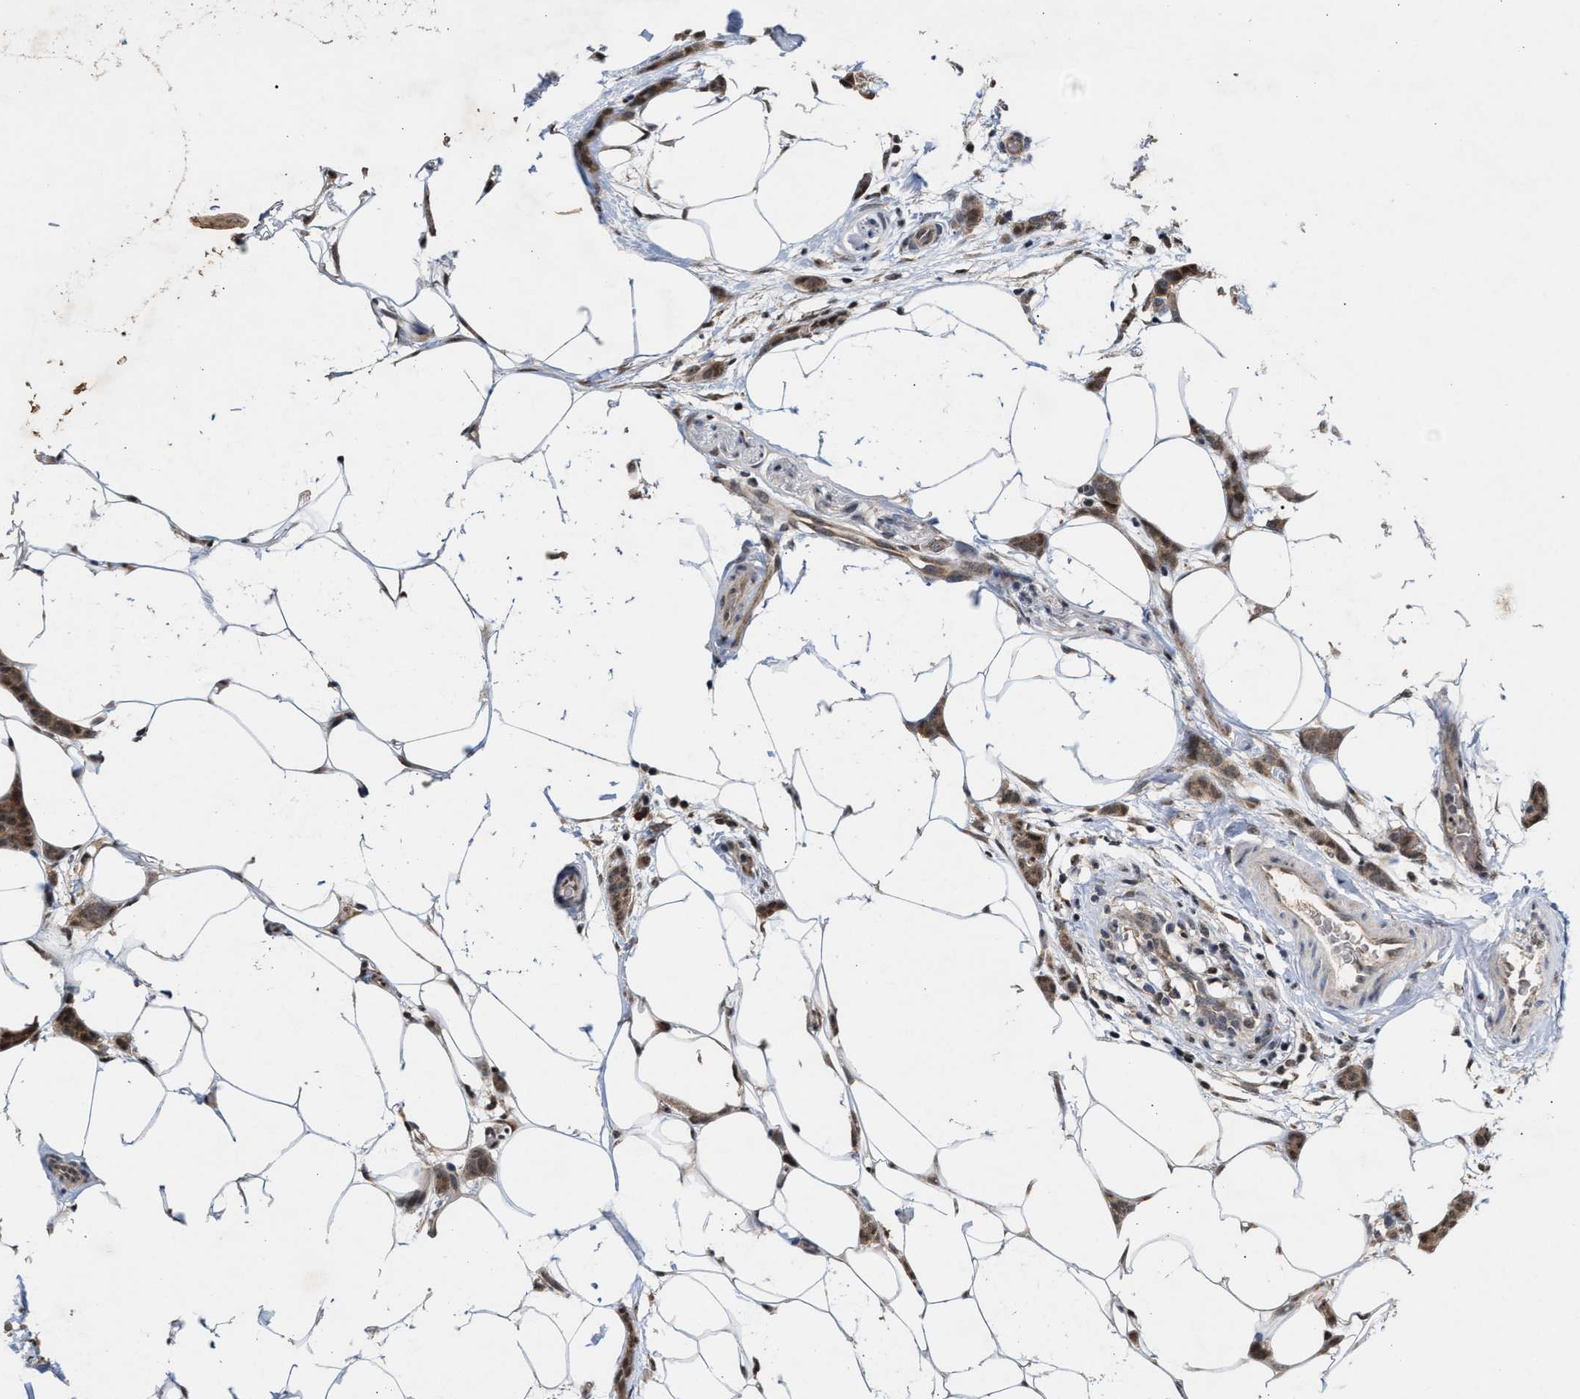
{"staining": {"intensity": "weak", "quantity": ">75%", "location": "cytoplasmic/membranous"}, "tissue": "breast cancer", "cell_type": "Tumor cells", "image_type": "cancer", "snomed": [{"axis": "morphology", "description": "Lobular carcinoma"}, {"axis": "topography", "description": "Skin"}, {"axis": "topography", "description": "Breast"}], "caption": "Lobular carcinoma (breast) stained with DAB (3,3'-diaminobenzidine) immunohistochemistry reveals low levels of weak cytoplasmic/membranous expression in about >75% of tumor cells.", "gene": "MKNK2", "patient": {"sex": "female", "age": 46}}